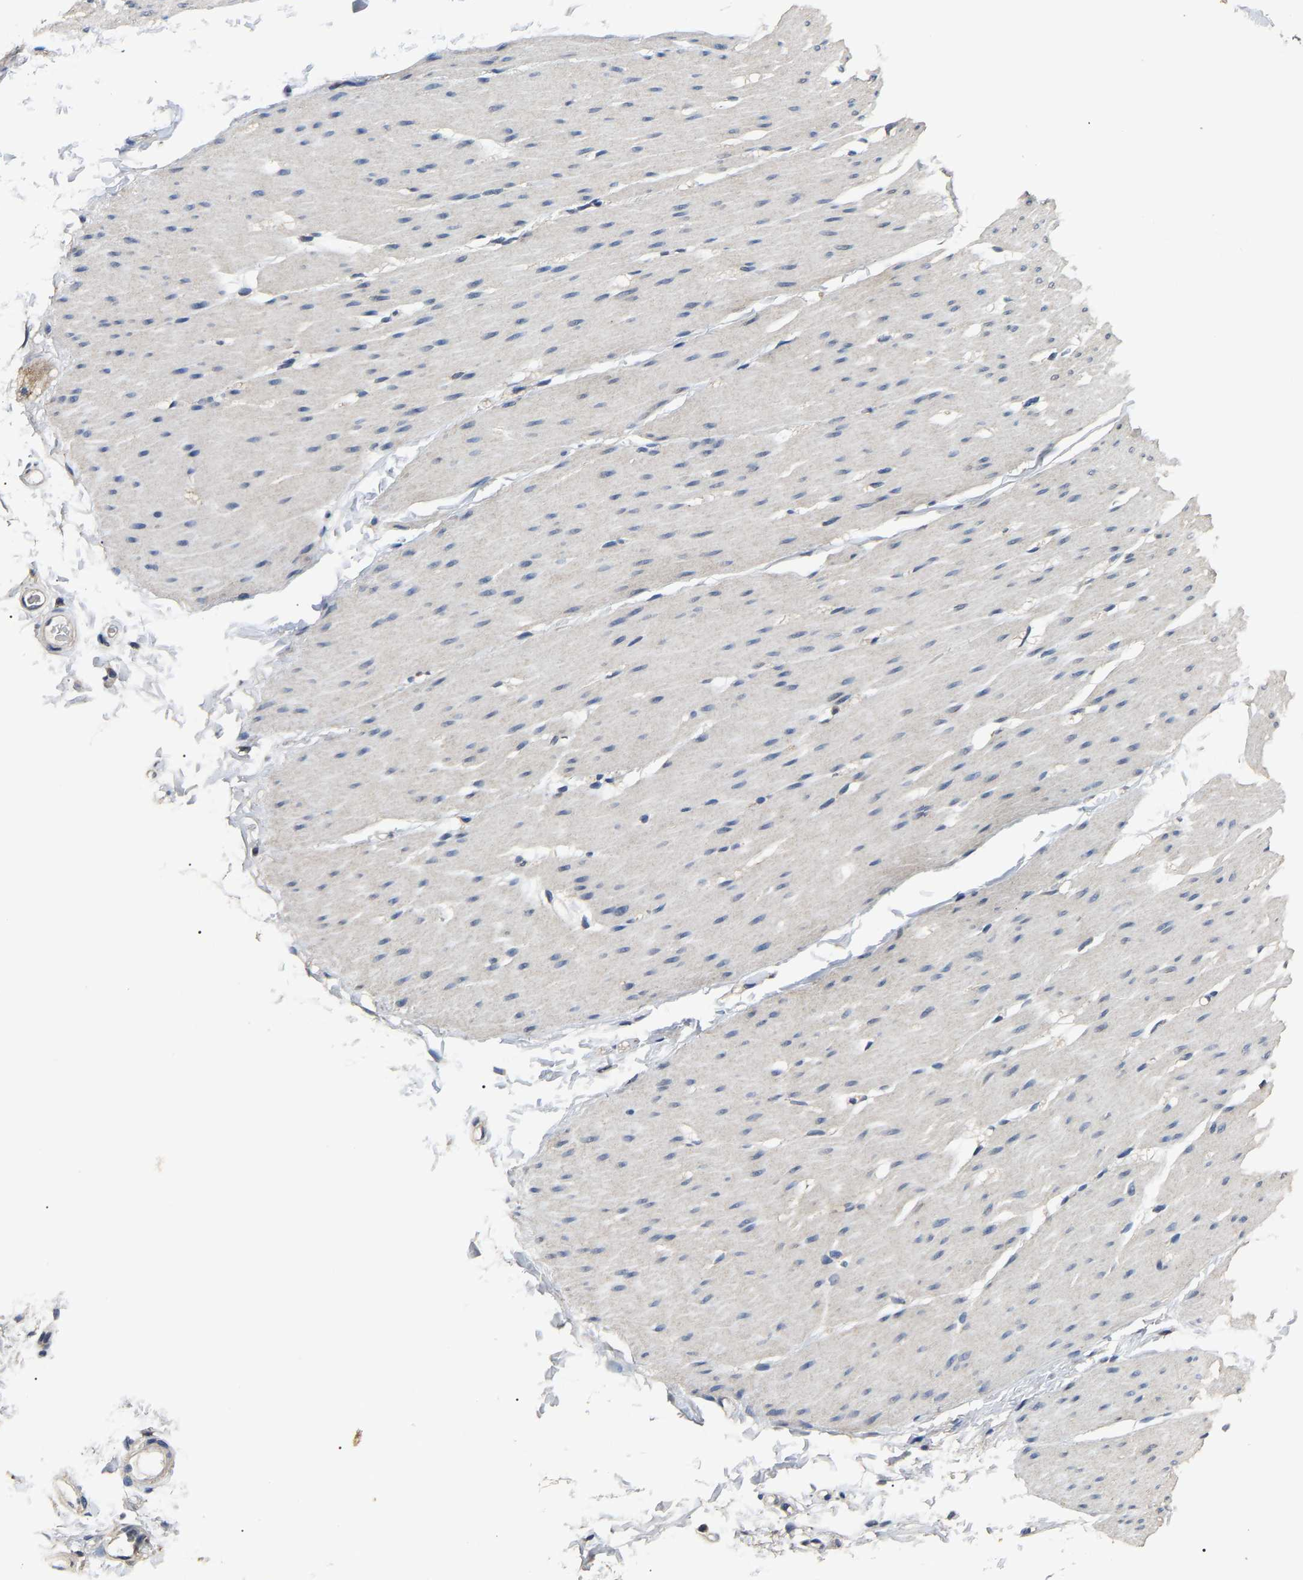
{"staining": {"intensity": "negative", "quantity": "none", "location": "none"}, "tissue": "smooth muscle", "cell_type": "Smooth muscle cells", "image_type": "normal", "snomed": [{"axis": "morphology", "description": "Normal tissue, NOS"}, {"axis": "topography", "description": "Smooth muscle"}, {"axis": "topography", "description": "Colon"}], "caption": "Photomicrograph shows no protein expression in smooth muscle cells of benign smooth muscle. (DAB IHC visualized using brightfield microscopy, high magnification).", "gene": "PSMD8", "patient": {"sex": "male", "age": 67}}